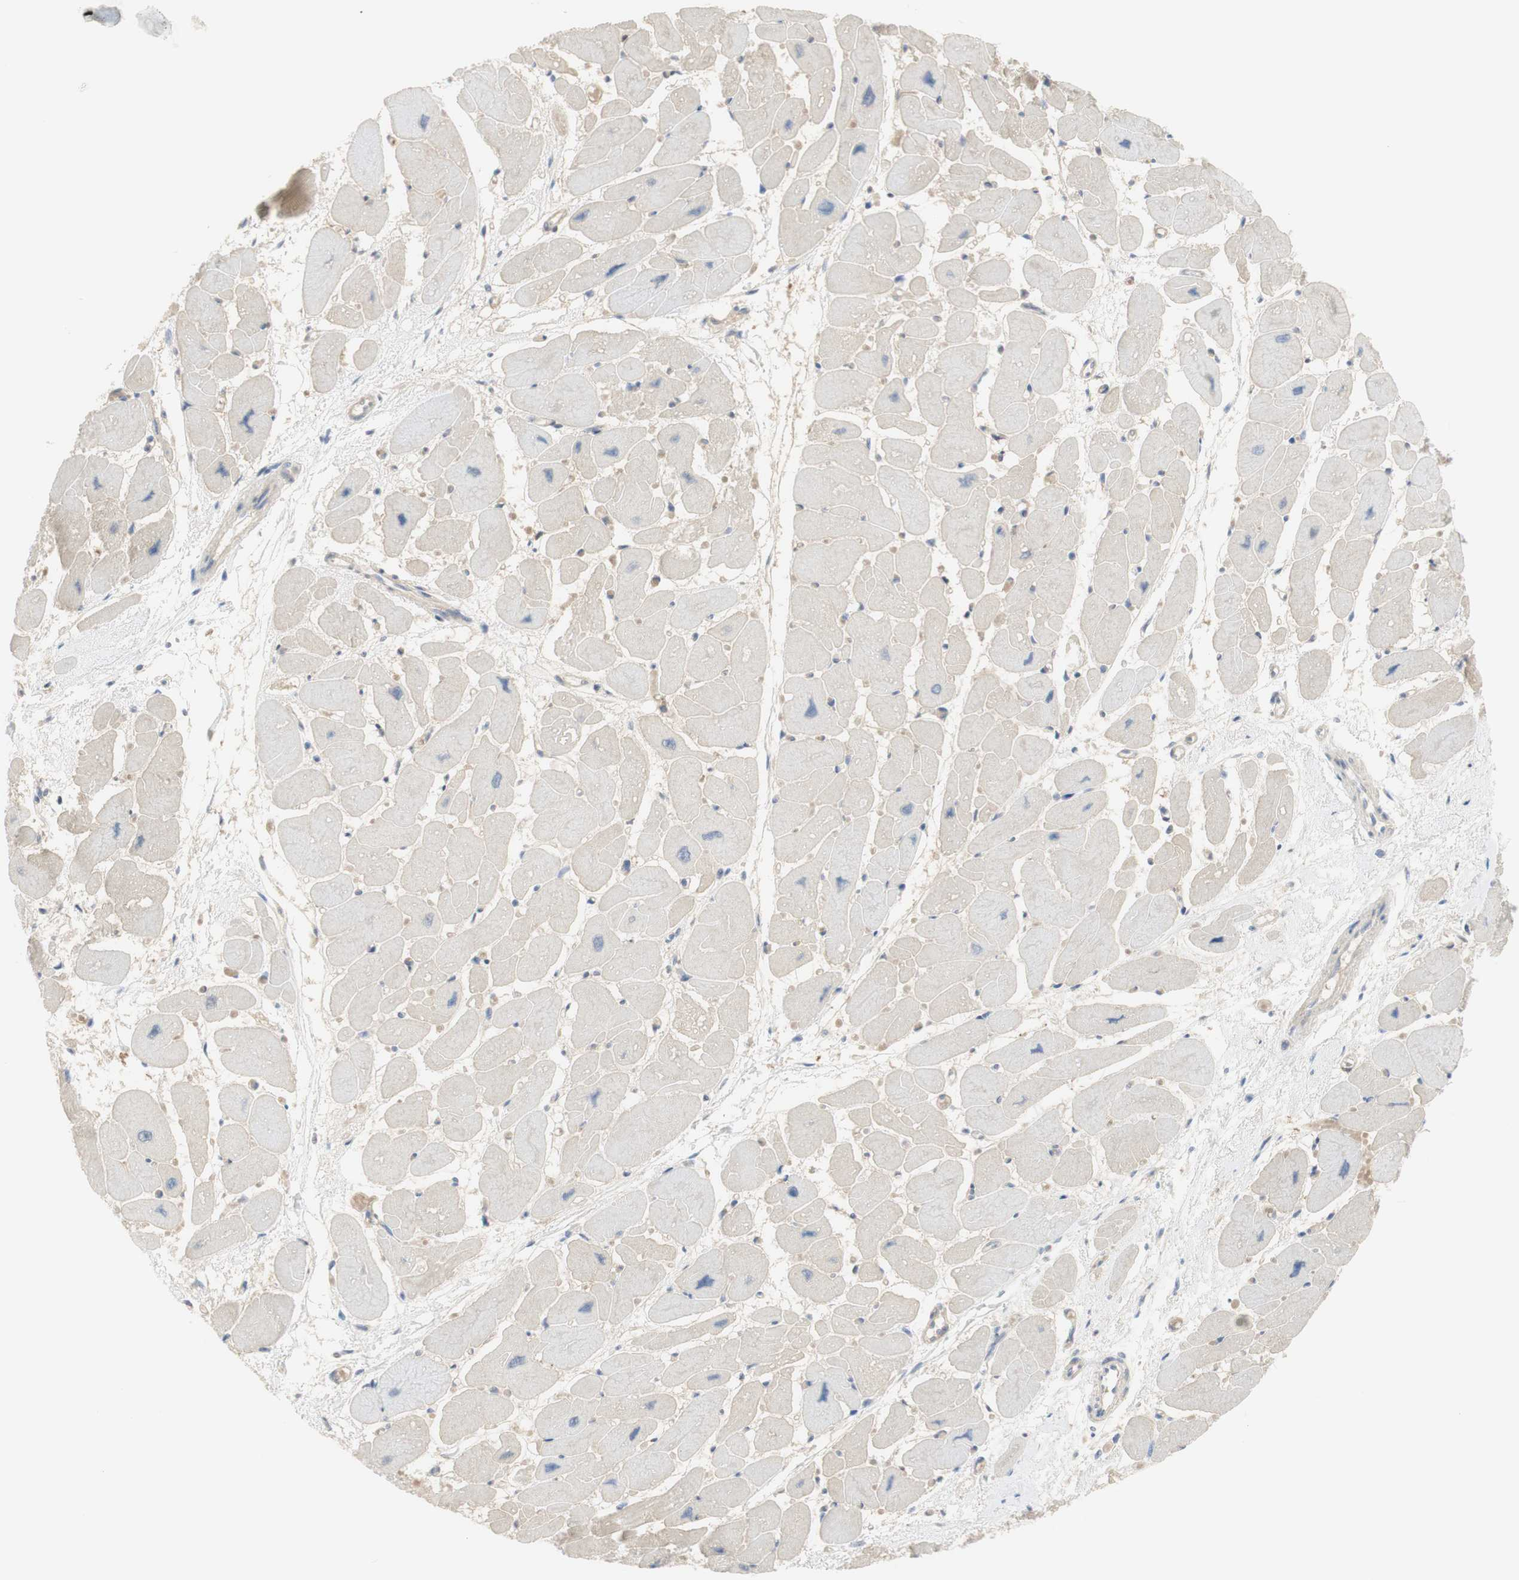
{"staining": {"intensity": "weak", "quantity": "25%-75%", "location": "cytoplasmic/membranous,nuclear"}, "tissue": "heart muscle", "cell_type": "Cardiomyocytes", "image_type": "normal", "snomed": [{"axis": "morphology", "description": "Normal tissue, NOS"}, {"axis": "topography", "description": "Heart"}], "caption": "Protein staining by immunohistochemistry shows weak cytoplasmic/membranous,nuclear positivity in approximately 25%-75% of cardiomyocytes in unremarkable heart muscle. Using DAB (brown) and hematoxylin (blue) stains, captured at high magnification using brightfield microscopy.", "gene": "NAP1L4", "patient": {"sex": "female", "age": 54}}